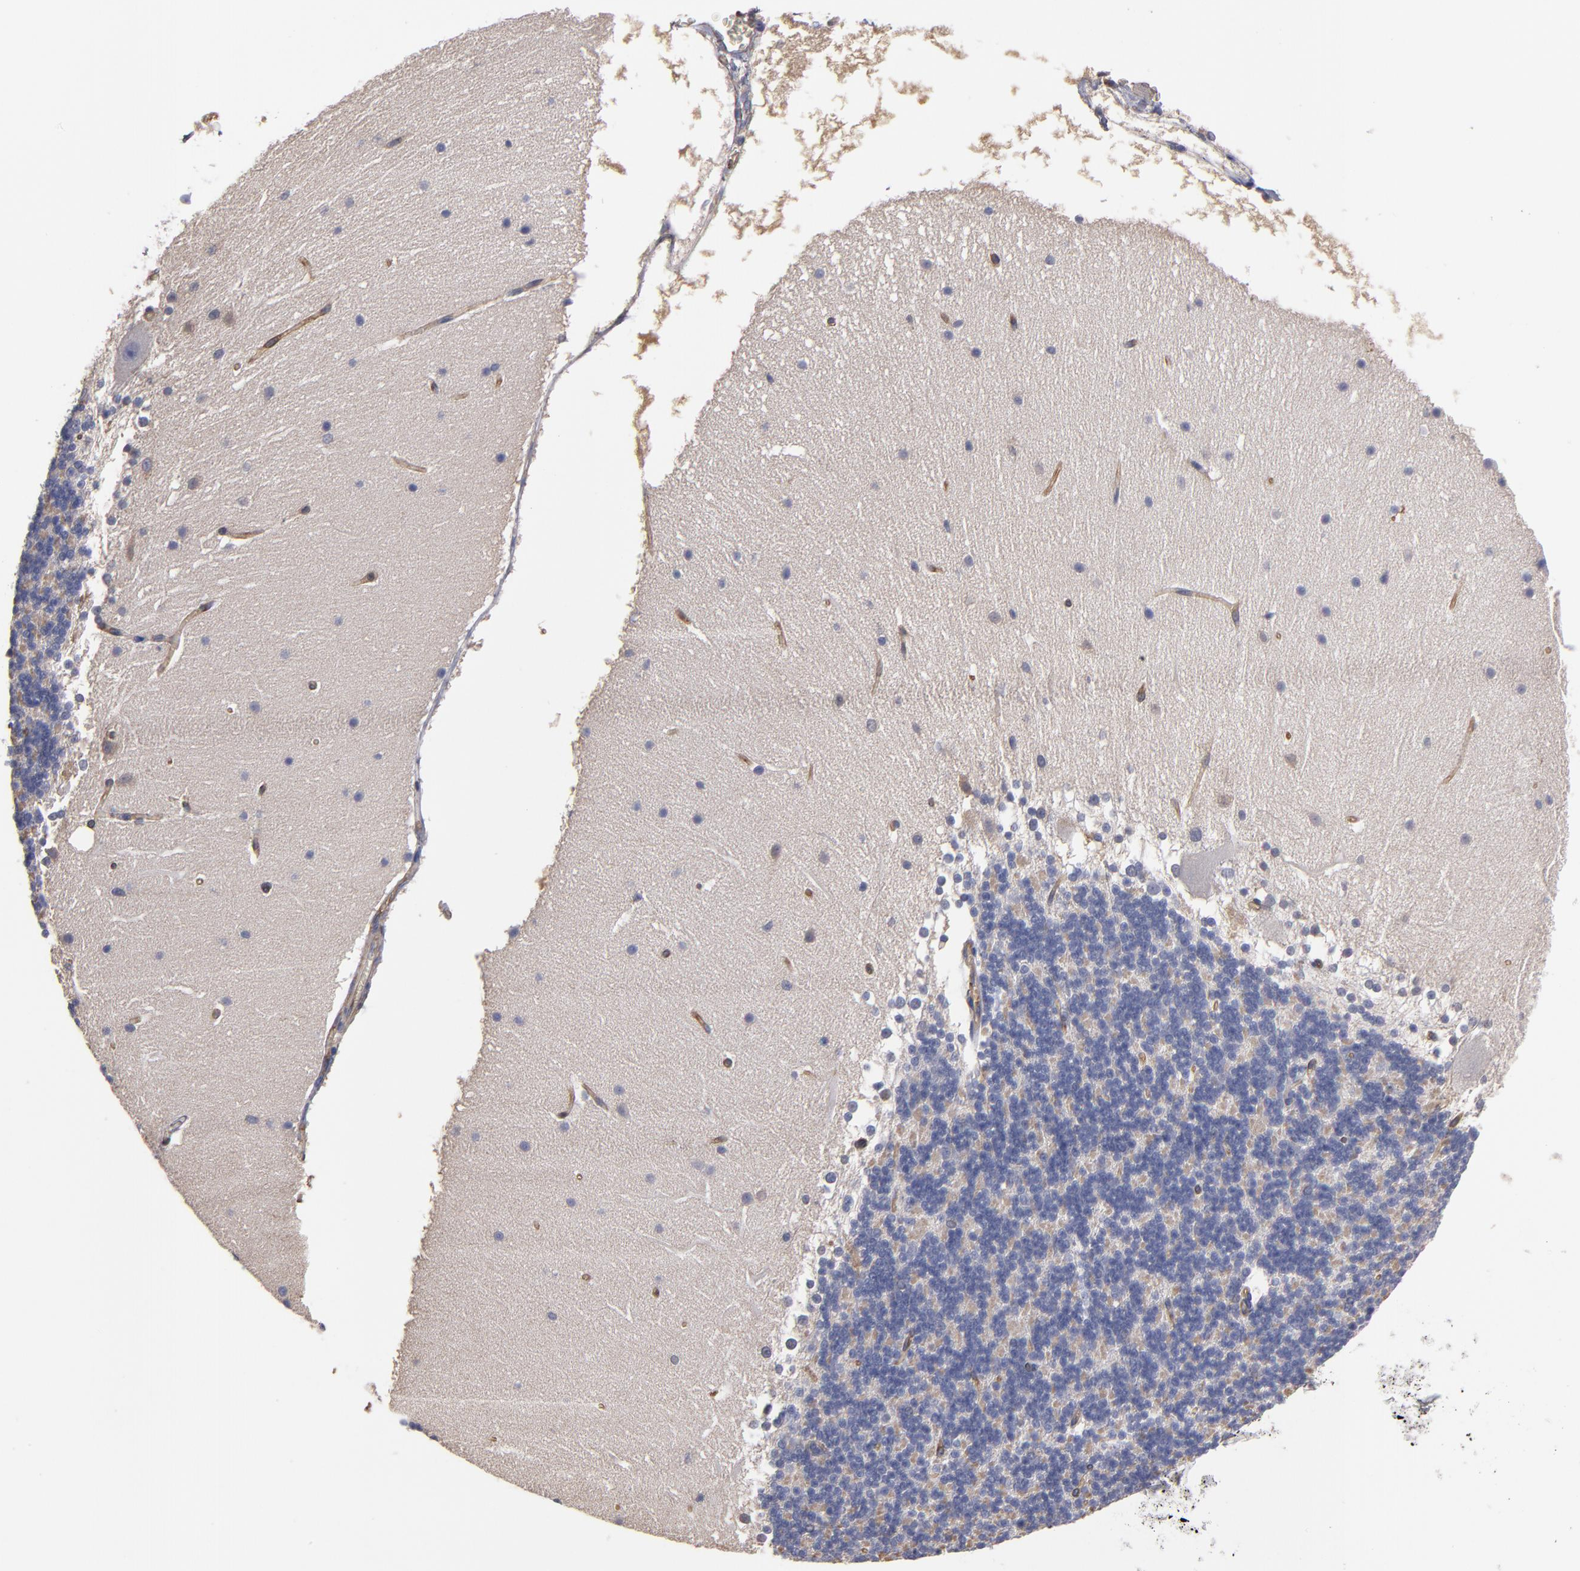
{"staining": {"intensity": "moderate", "quantity": "<25%", "location": "cytoplasmic/membranous"}, "tissue": "cerebellum", "cell_type": "Cells in granular layer", "image_type": "normal", "snomed": [{"axis": "morphology", "description": "Normal tissue, NOS"}, {"axis": "topography", "description": "Cerebellum"}], "caption": "Cells in granular layer demonstrate moderate cytoplasmic/membranous expression in approximately <25% of cells in unremarkable cerebellum.", "gene": "ESYT2", "patient": {"sex": "female", "age": 19}}